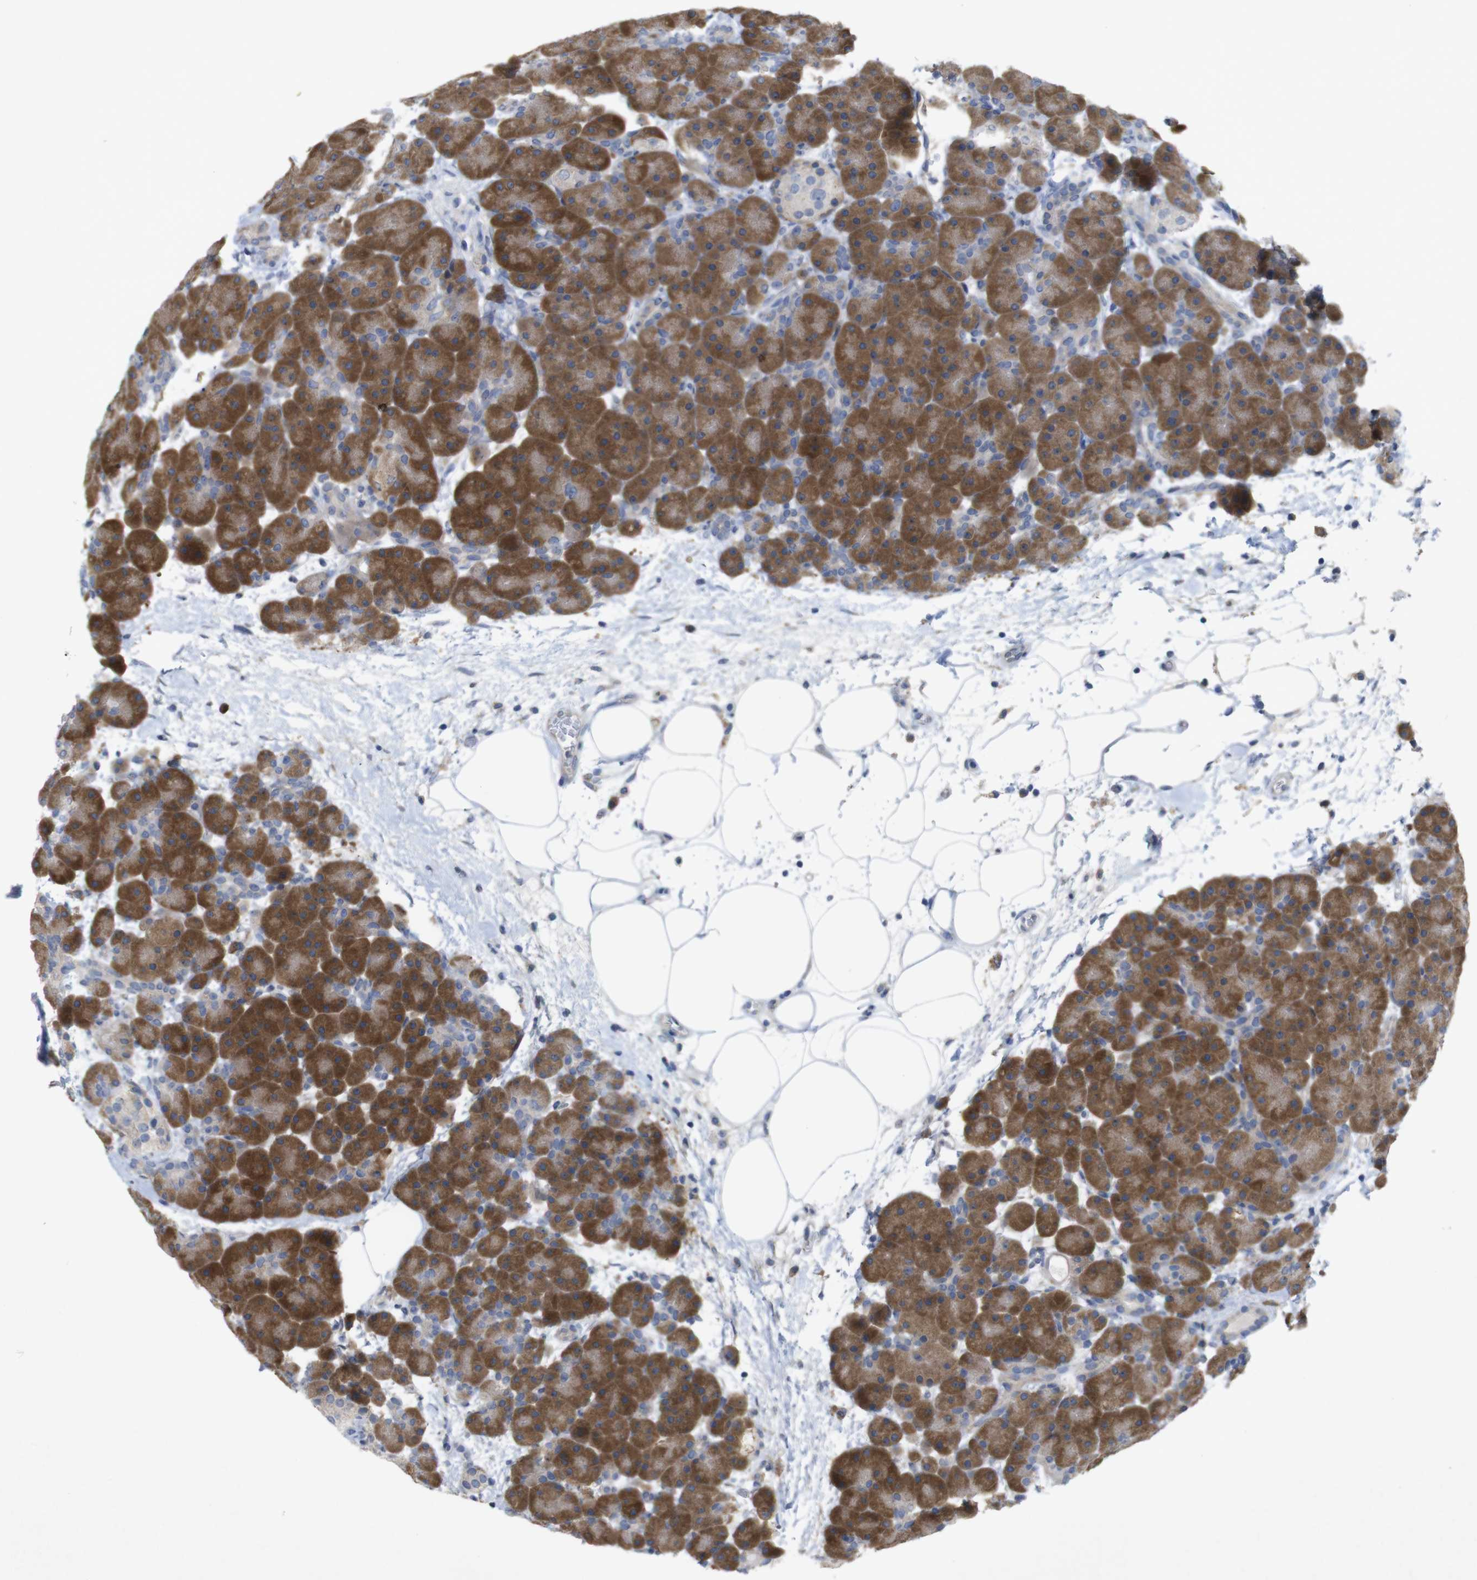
{"staining": {"intensity": "moderate", "quantity": ">75%", "location": "cytoplasmic/membranous"}, "tissue": "pancreas", "cell_type": "Exocrine glandular cells", "image_type": "normal", "snomed": [{"axis": "morphology", "description": "Normal tissue, NOS"}, {"axis": "topography", "description": "Pancreas"}], "caption": "Unremarkable pancreas was stained to show a protein in brown. There is medium levels of moderate cytoplasmic/membranous expression in approximately >75% of exocrine glandular cells. The protein is shown in brown color, while the nuclei are stained blue.", "gene": "BCAR3", "patient": {"sex": "male", "age": 66}}